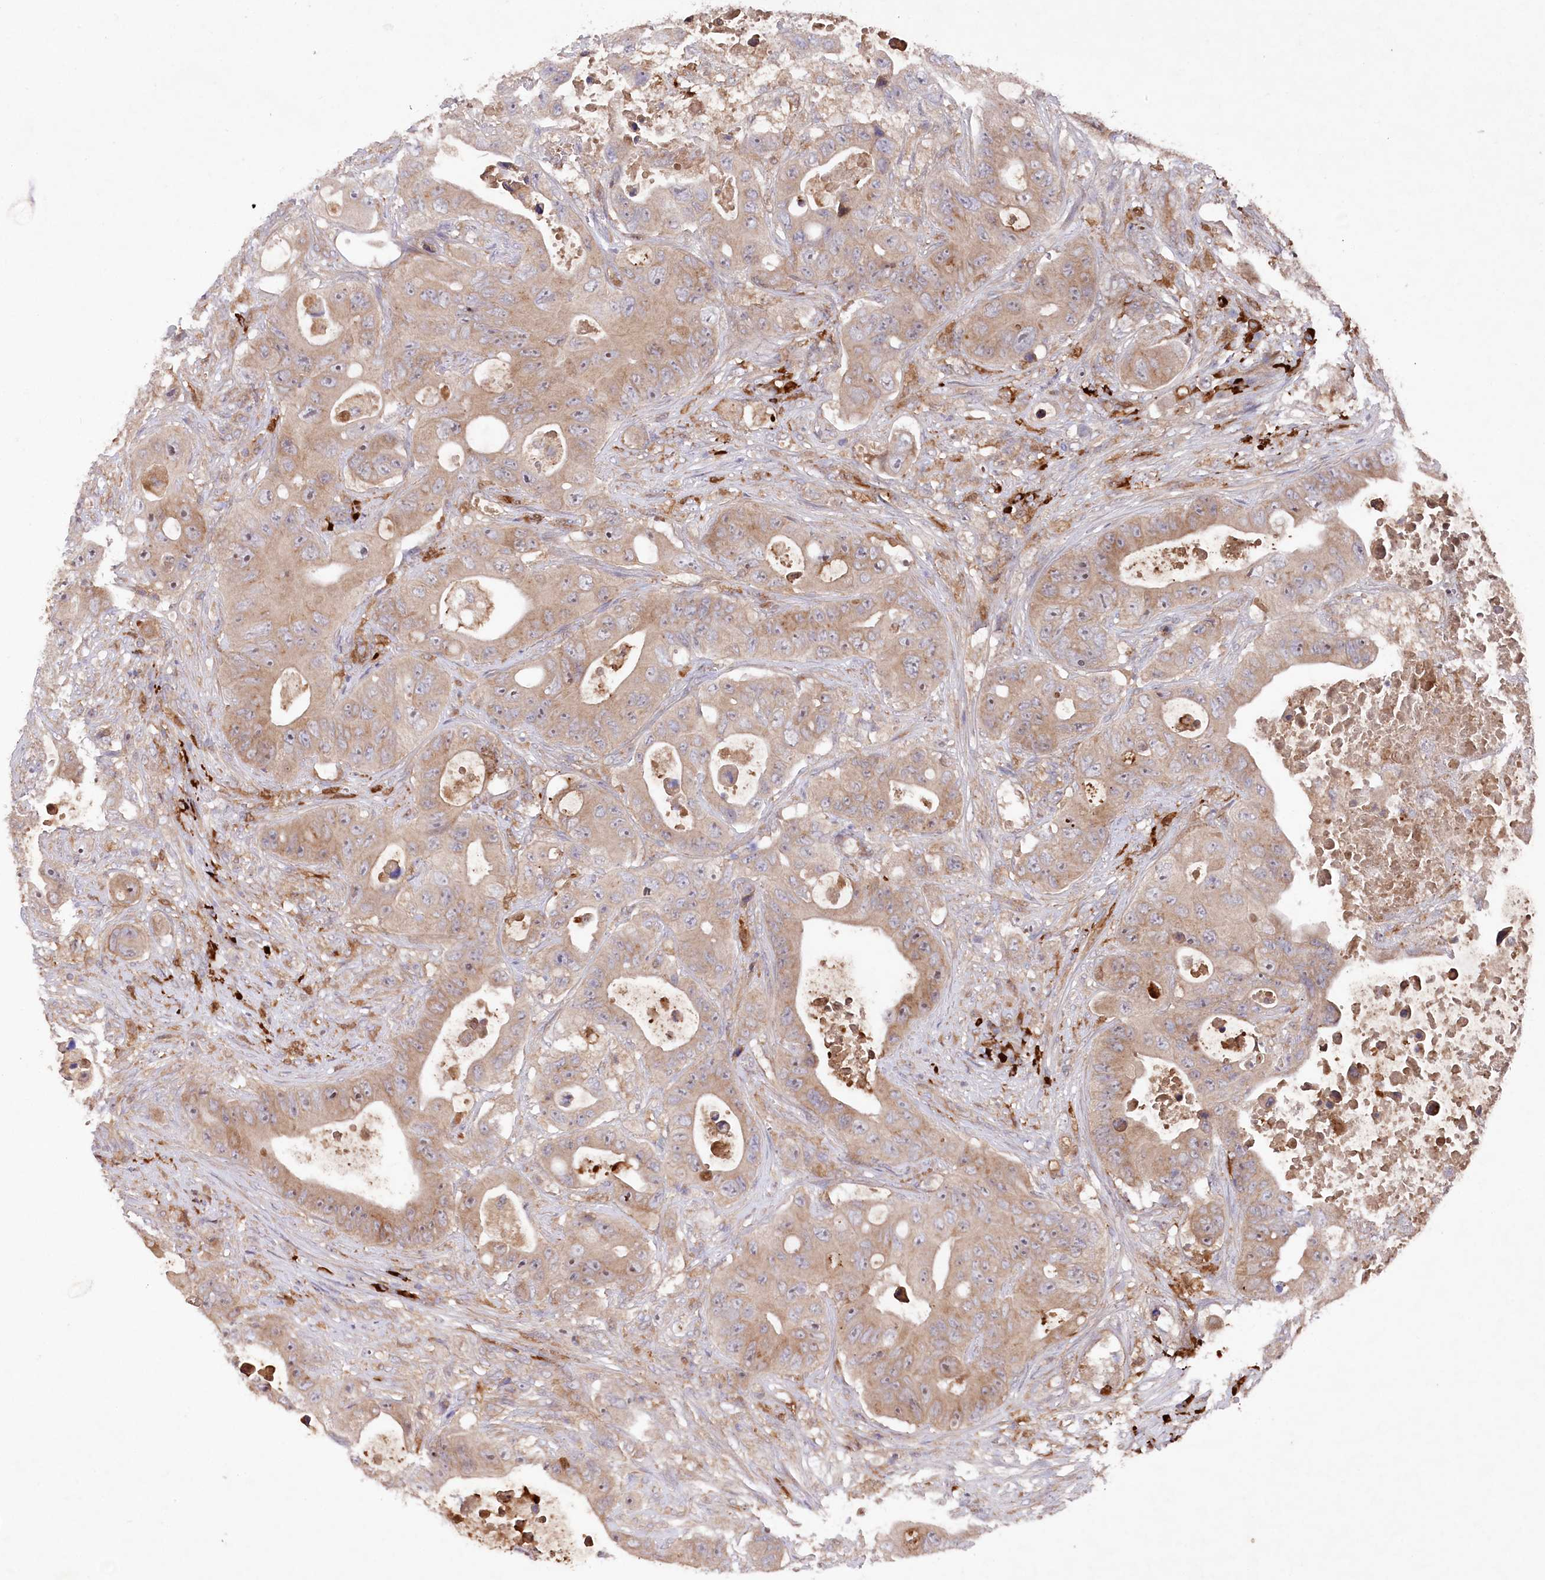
{"staining": {"intensity": "moderate", "quantity": ">75%", "location": "cytoplasmic/membranous"}, "tissue": "colorectal cancer", "cell_type": "Tumor cells", "image_type": "cancer", "snomed": [{"axis": "morphology", "description": "Adenocarcinoma, NOS"}, {"axis": "topography", "description": "Colon"}], "caption": "Immunohistochemical staining of human adenocarcinoma (colorectal) shows moderate cytoplasmic/membranous protein expression in about >75% of tumor cells.", "gene": "PPP1R21", "patient": {"sex": "female", "age": 46}}